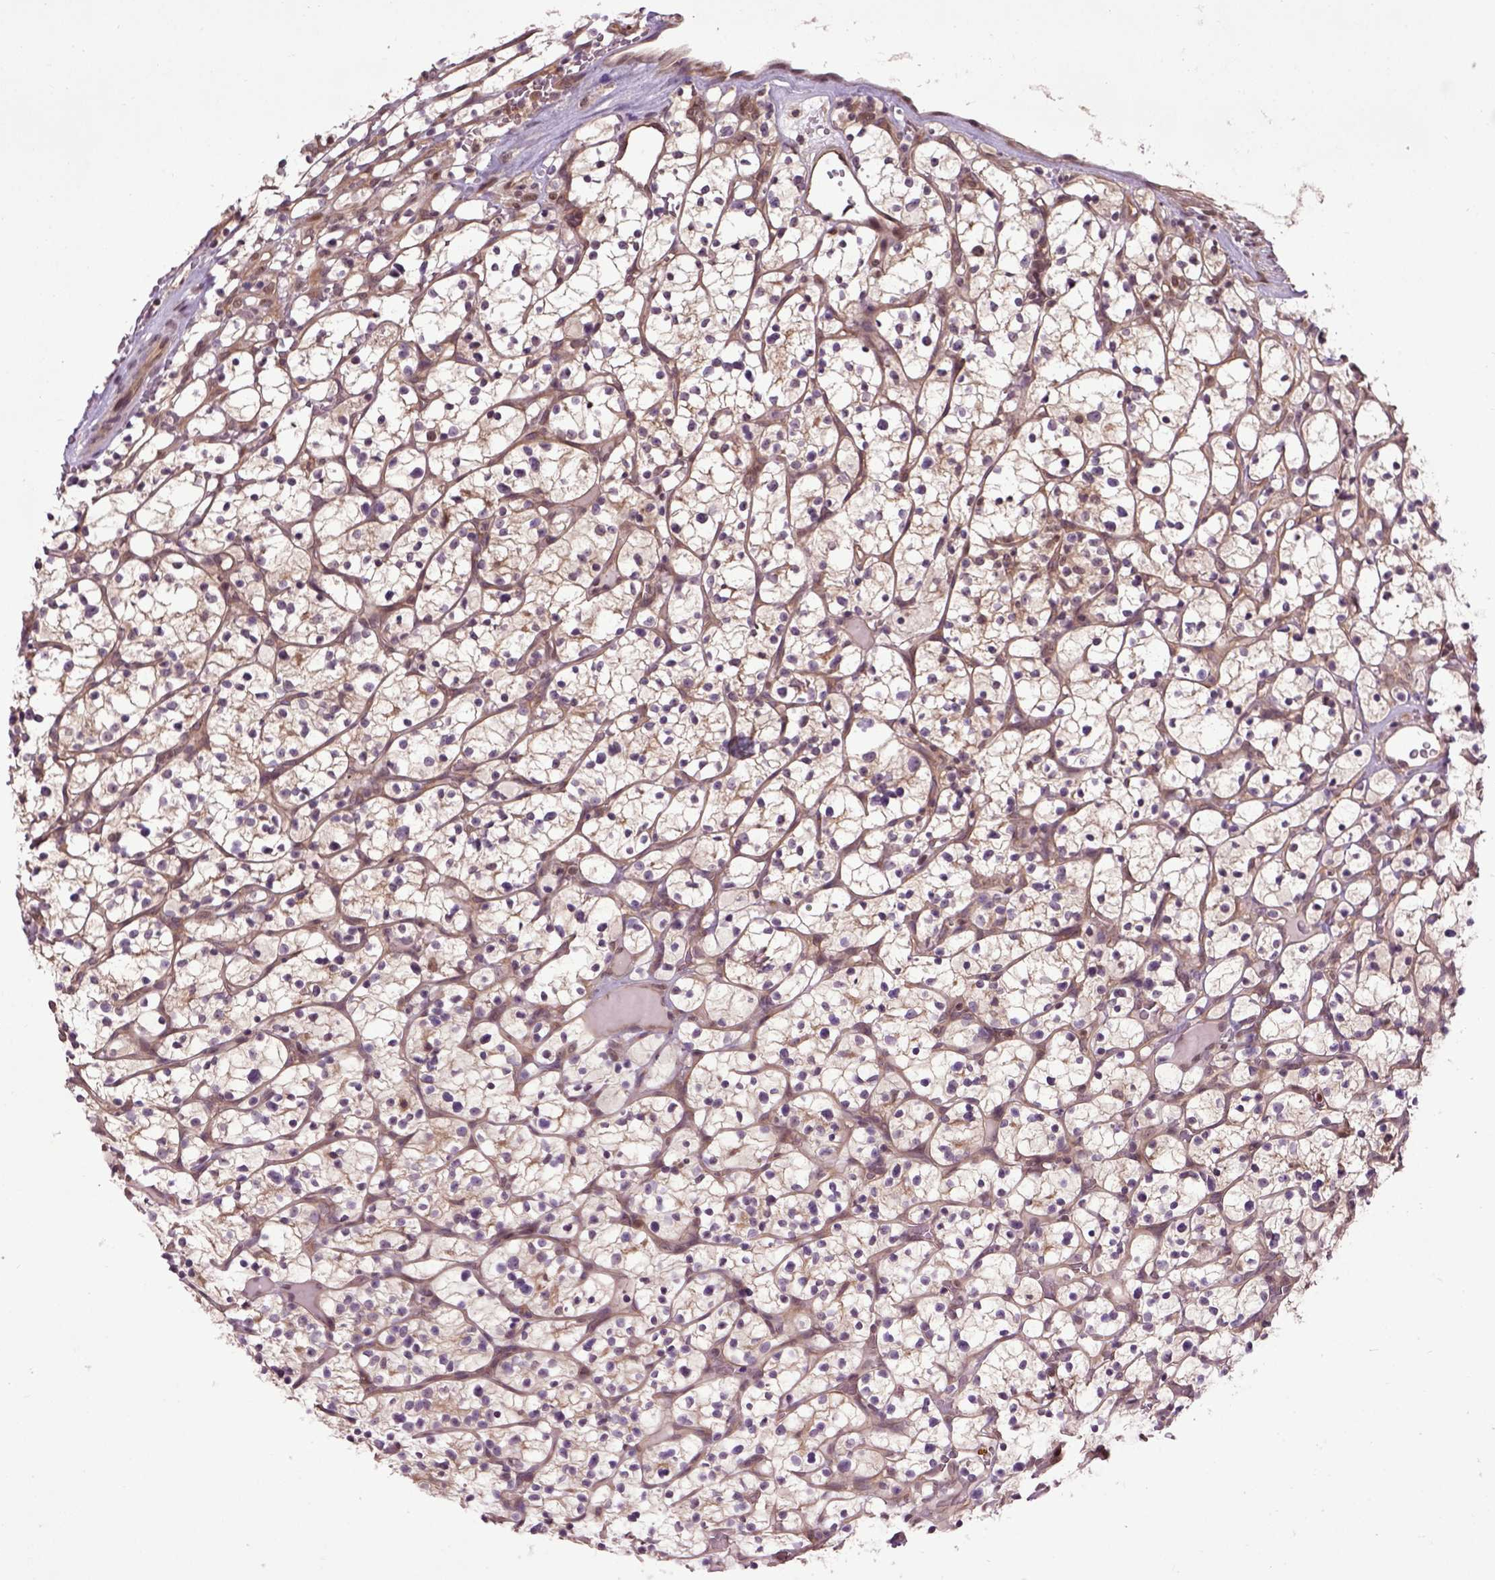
{"staining": {"intensity": "moderate", "quantity": ">75%", "location": "cytoplasmic/membranous"}, "tissue": "renal cancer", "cell_type": "Tumor cells", "image_type": "cancer", "snomed": [{"axis": "morphology", "description": "Adenocarcinoma, NOS"}, {"axis": "topography", "description": "Kidney"}], "caption": "Renal cancer was stained to show a protein in brown. There is medium levels of moderate cytoplasmic/membranous staining in about >75% of tumor cells.", "gene": "WDR48", "patient": {"sex": "female", "age": 64}}